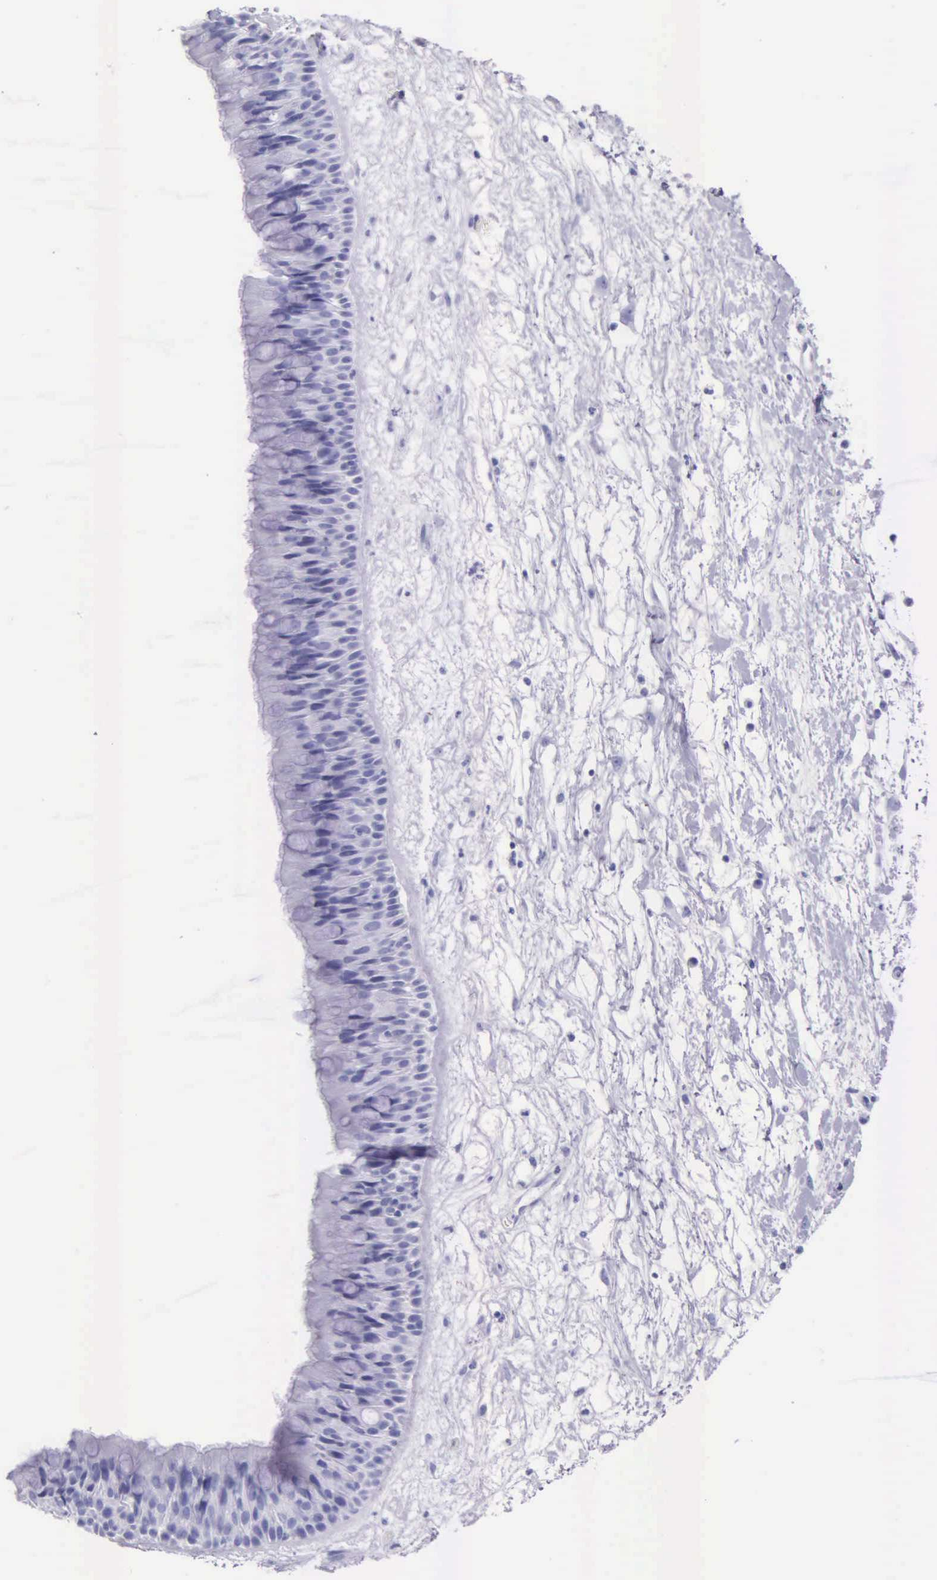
{"staining": {"intensity": "negative", "quantity": "none", "location": "none"}, "tissue": "nasopharynx", "cell_type": "Respiratory epithelial cells", "image_type": "normal", "snomed": [{"axis": "morphology", "description": "Normal tissue, NOS"}, {"axis": "topography", "description": "Nasopharynx"}], "caption": "This is an immunohistochemistry photomicrograph of benign human nasopharynx. There is no expression in respiratory epithelial cells.", "gene": "KLK2", "patient": {"sex": "male", "age": 13}}